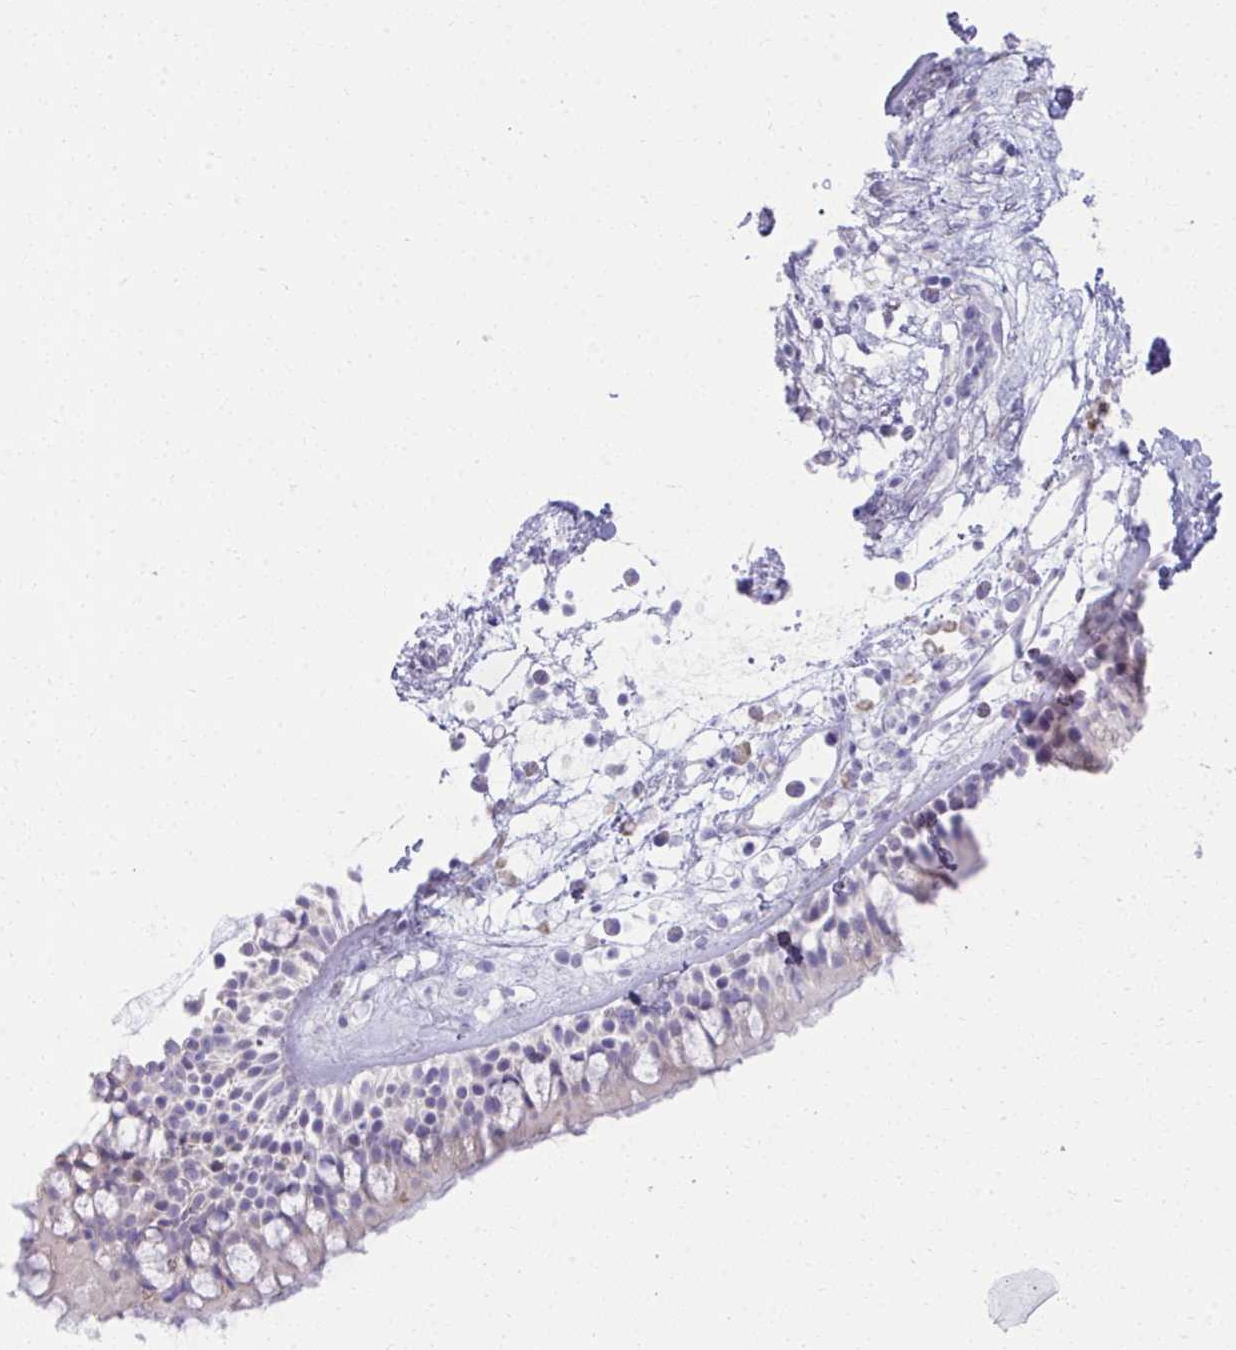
{"staining": {"intensity": "negative", "quantity": "none", "location": "none"}, "tissue": "nasopharynx", "cell_type": "Respiratory epithelial cells", "image_type": "normal", "snomed": [{"axis": "morphology", "description": "Normal tissue, NOS"}, {"axis": "topography", "description": "Nasopharynx"}], "caption": "Immunohistochemical staining of normal human nasopharynx reveals no significant positivity in respiratory epithelial cells. Nuclei are stained in blue.", "gene": "FASLG", "patient": {"sex": "female", "age": 70}}